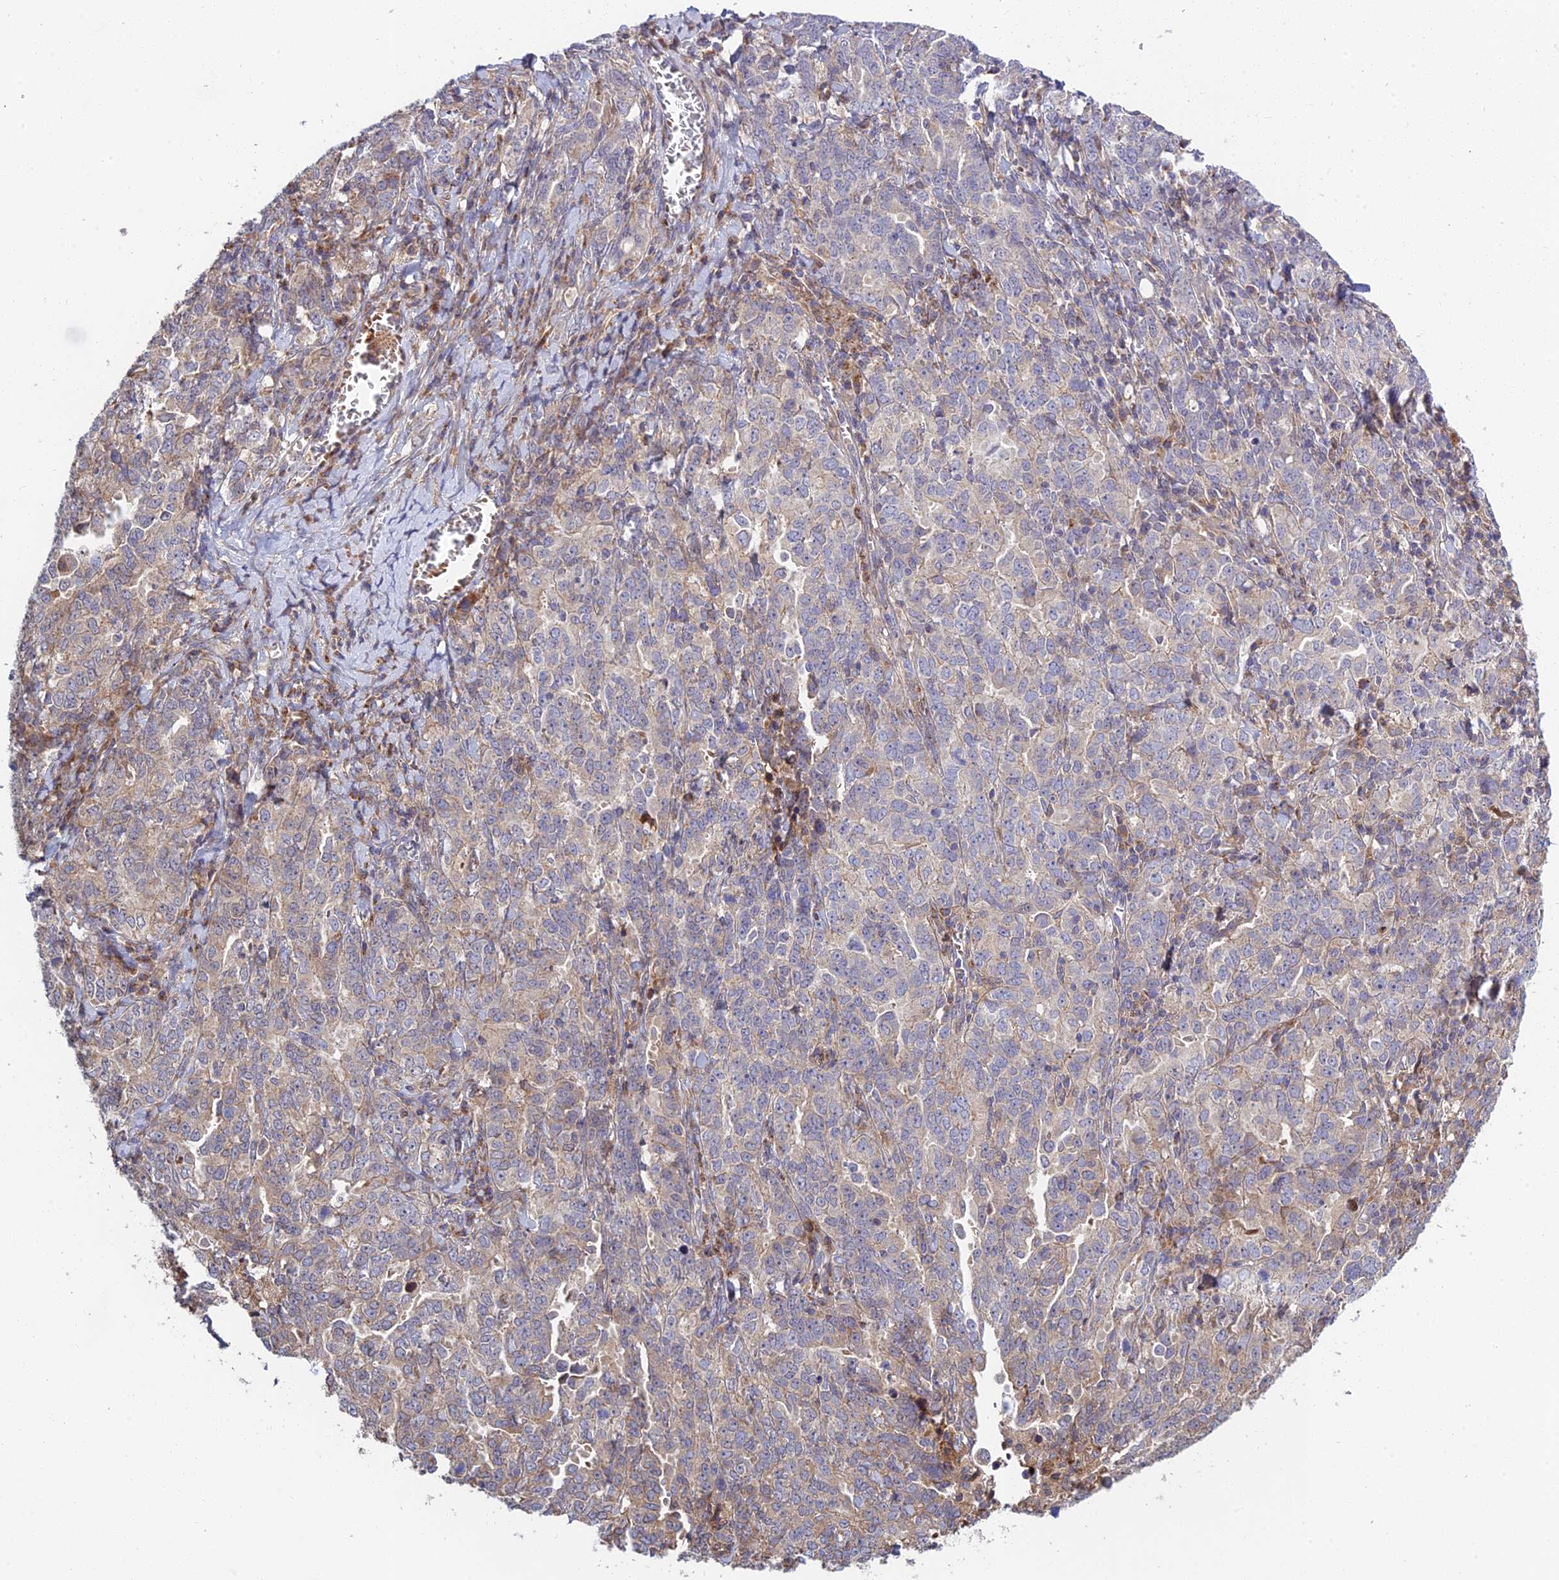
{"staining": {"intensity": "weak", "quantity": "<25%", "location": "cytoplasmic/membranous"}, "tissue": "ovarian cancer", "cell_type": "Tumor cells", "image_type": "cancer", "snomed": [{"axis": "morphology", "description": "Carcinoma, endometroid"}, {"axis": "topography", "description": "Ovary"}], "caption": "The immunohistochemistry photomicrograph has no significant expression in tumor cells of ovarian cancer (endometroid carcinoma) tissue. Nuclei are stained in blue.", "gene": "FUOM", "patient": {"sex": "female", "age": 62}}